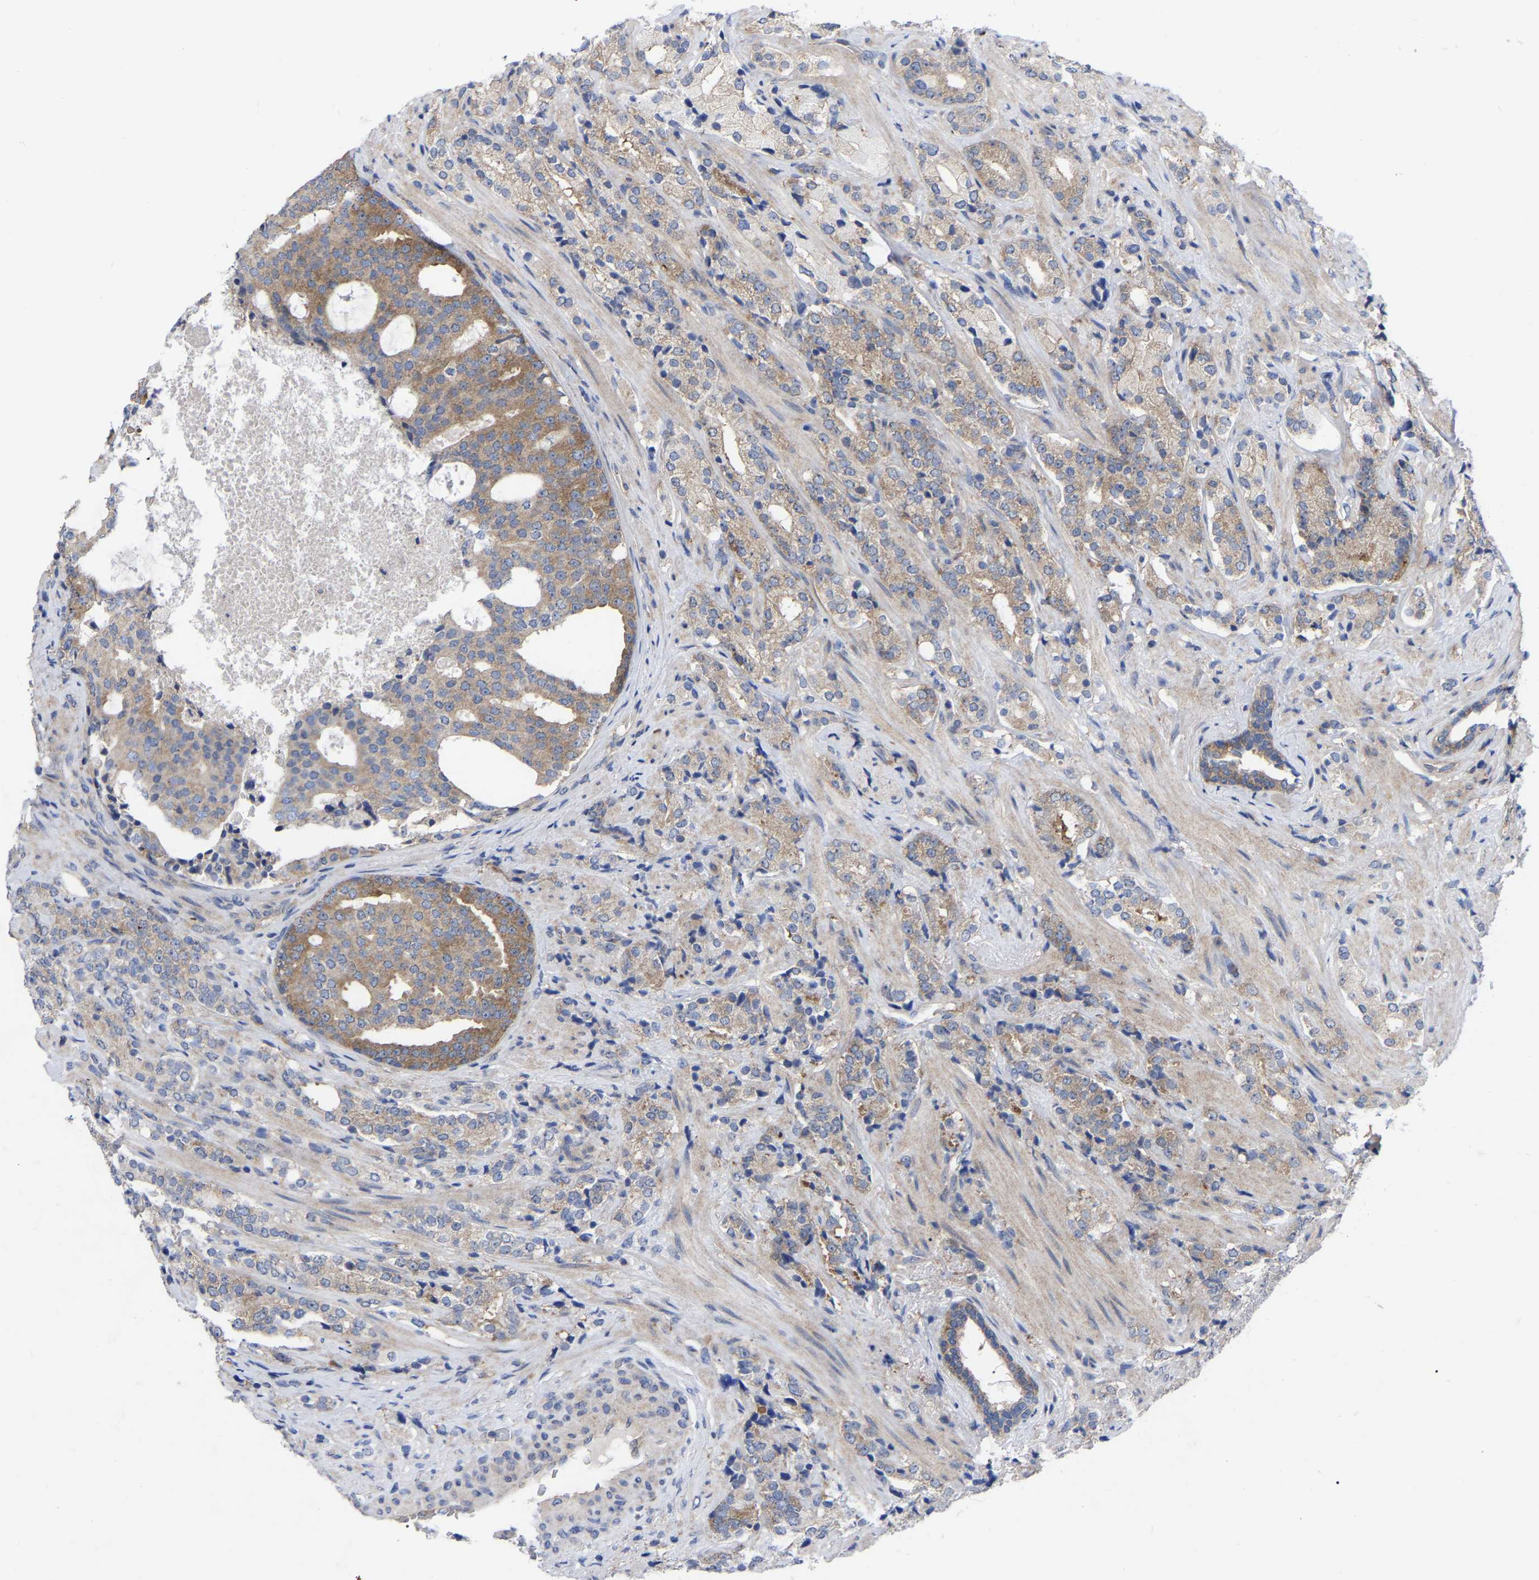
{"staining": {"intensity": "moderate", "quantity": "<25%", "location": "cytoplasmic/membranous"}, "tissue": "prostate cancer", "cell_type": "Tumor cells", "image_type": "cancer", "snomed": [{"axis": "morphology", "description": "Adenocarcinoma, High grade"}, {"axis": "topography", "description": "Prostate"}], "caption": "Moderate cytoplasmic/membranous expression for a protein is appreciated in approximately <25% of tumor cells of high-grade adenocarcinoma (prostate) using immunohistochemistry.", "gene": "TCP1", "patient": {"sex": "male", "age": 71}}